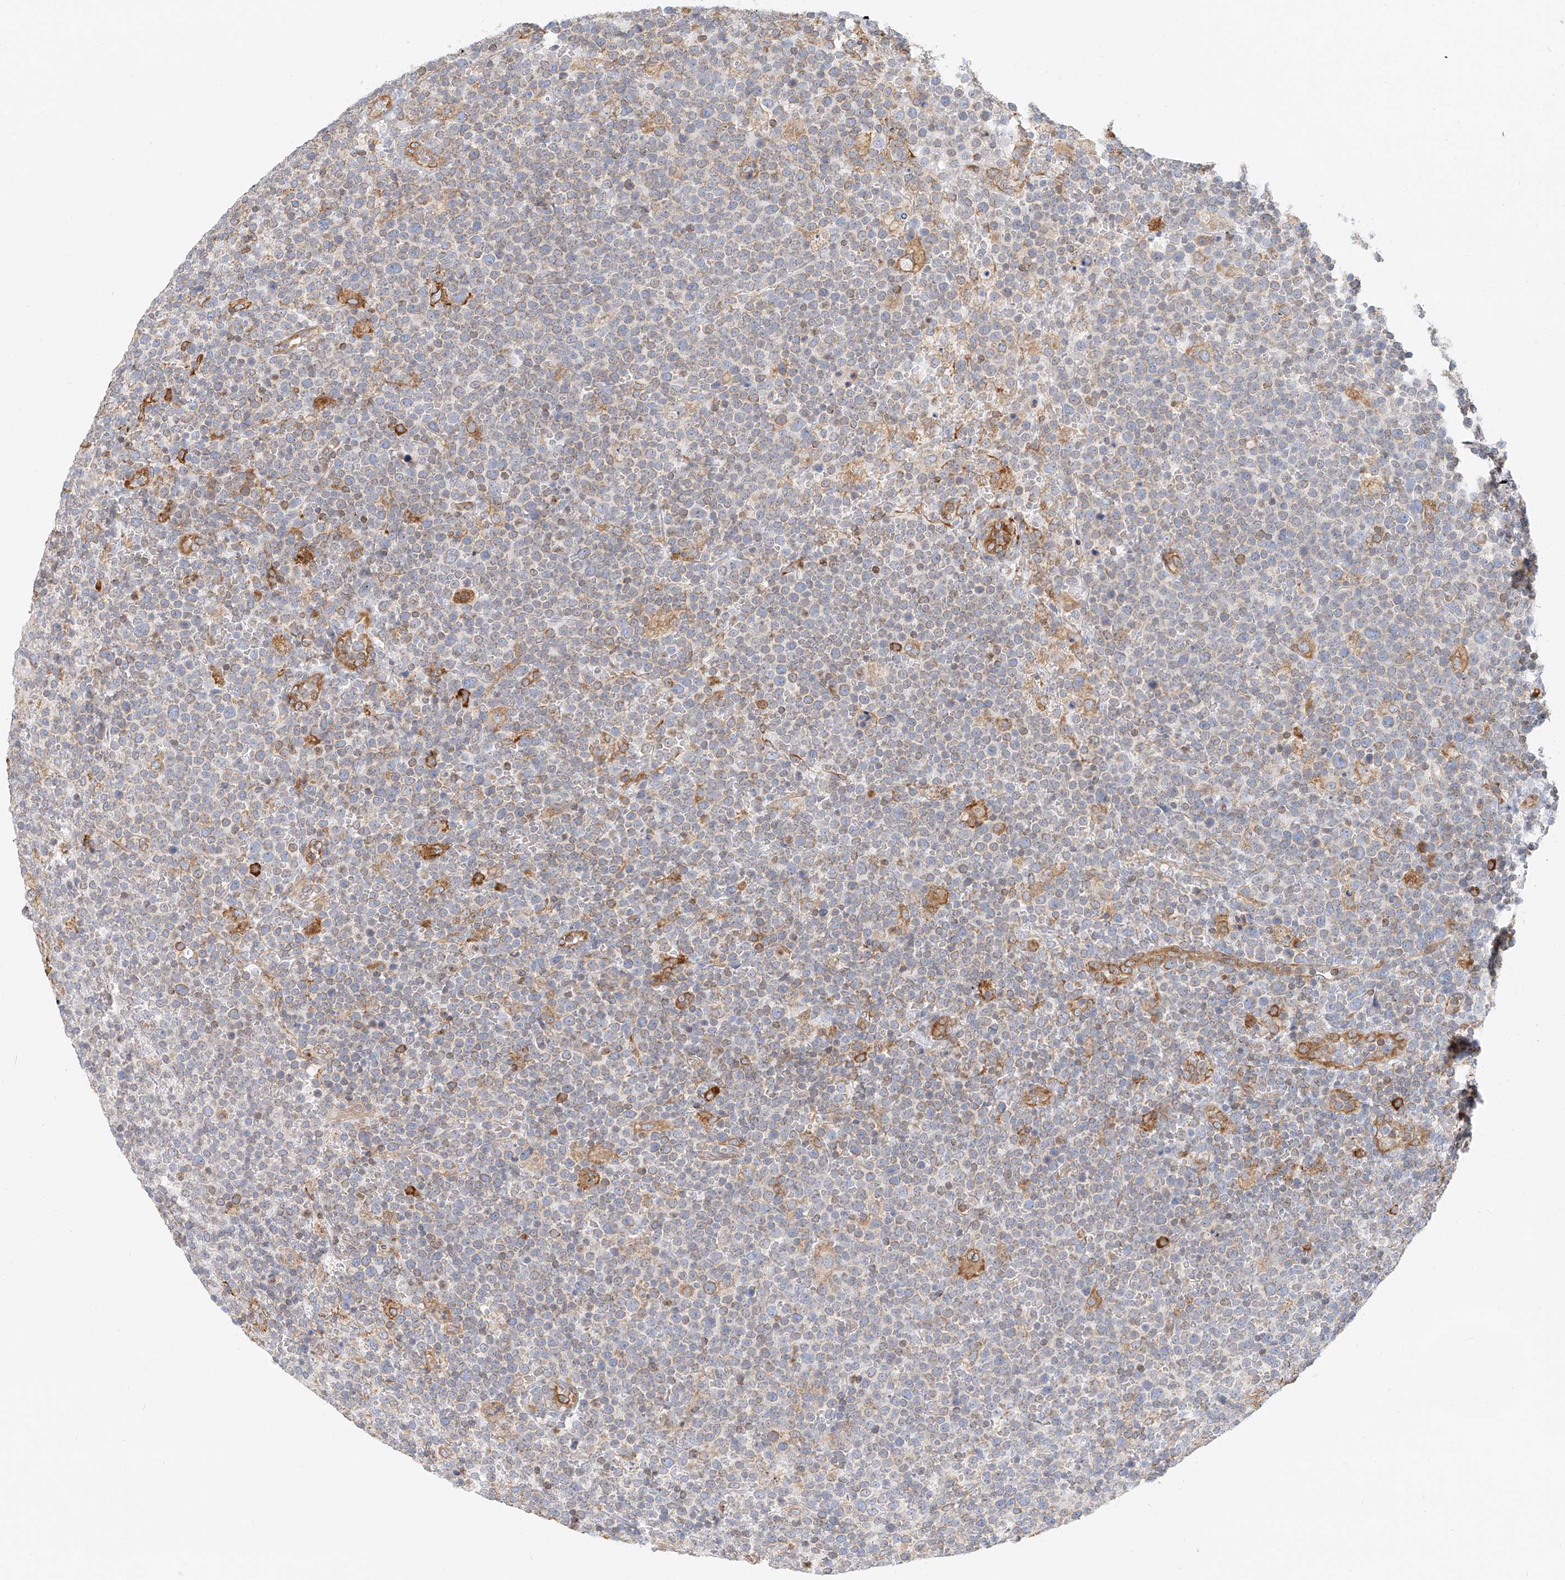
{"staining": {"intensity": "weak", "quantity": "<25%", "location": "cytoplasmic/membranous"}, "tissue": "lymphoma", "cell_type": "Tumor cells", "image_type": "cancer", "snomed": [{"axis": "morphology", "description": "Malignant lymphoma, non-Hodgkin's type, High grade"}, {"axis": "topography", "description": "Lymph node"}], "caption": "The photomicrograph shows no significant expression in tumor cells of lymphoma.", "gene": "DHRS7", "patient": {"sex": "male", "age": 61}}